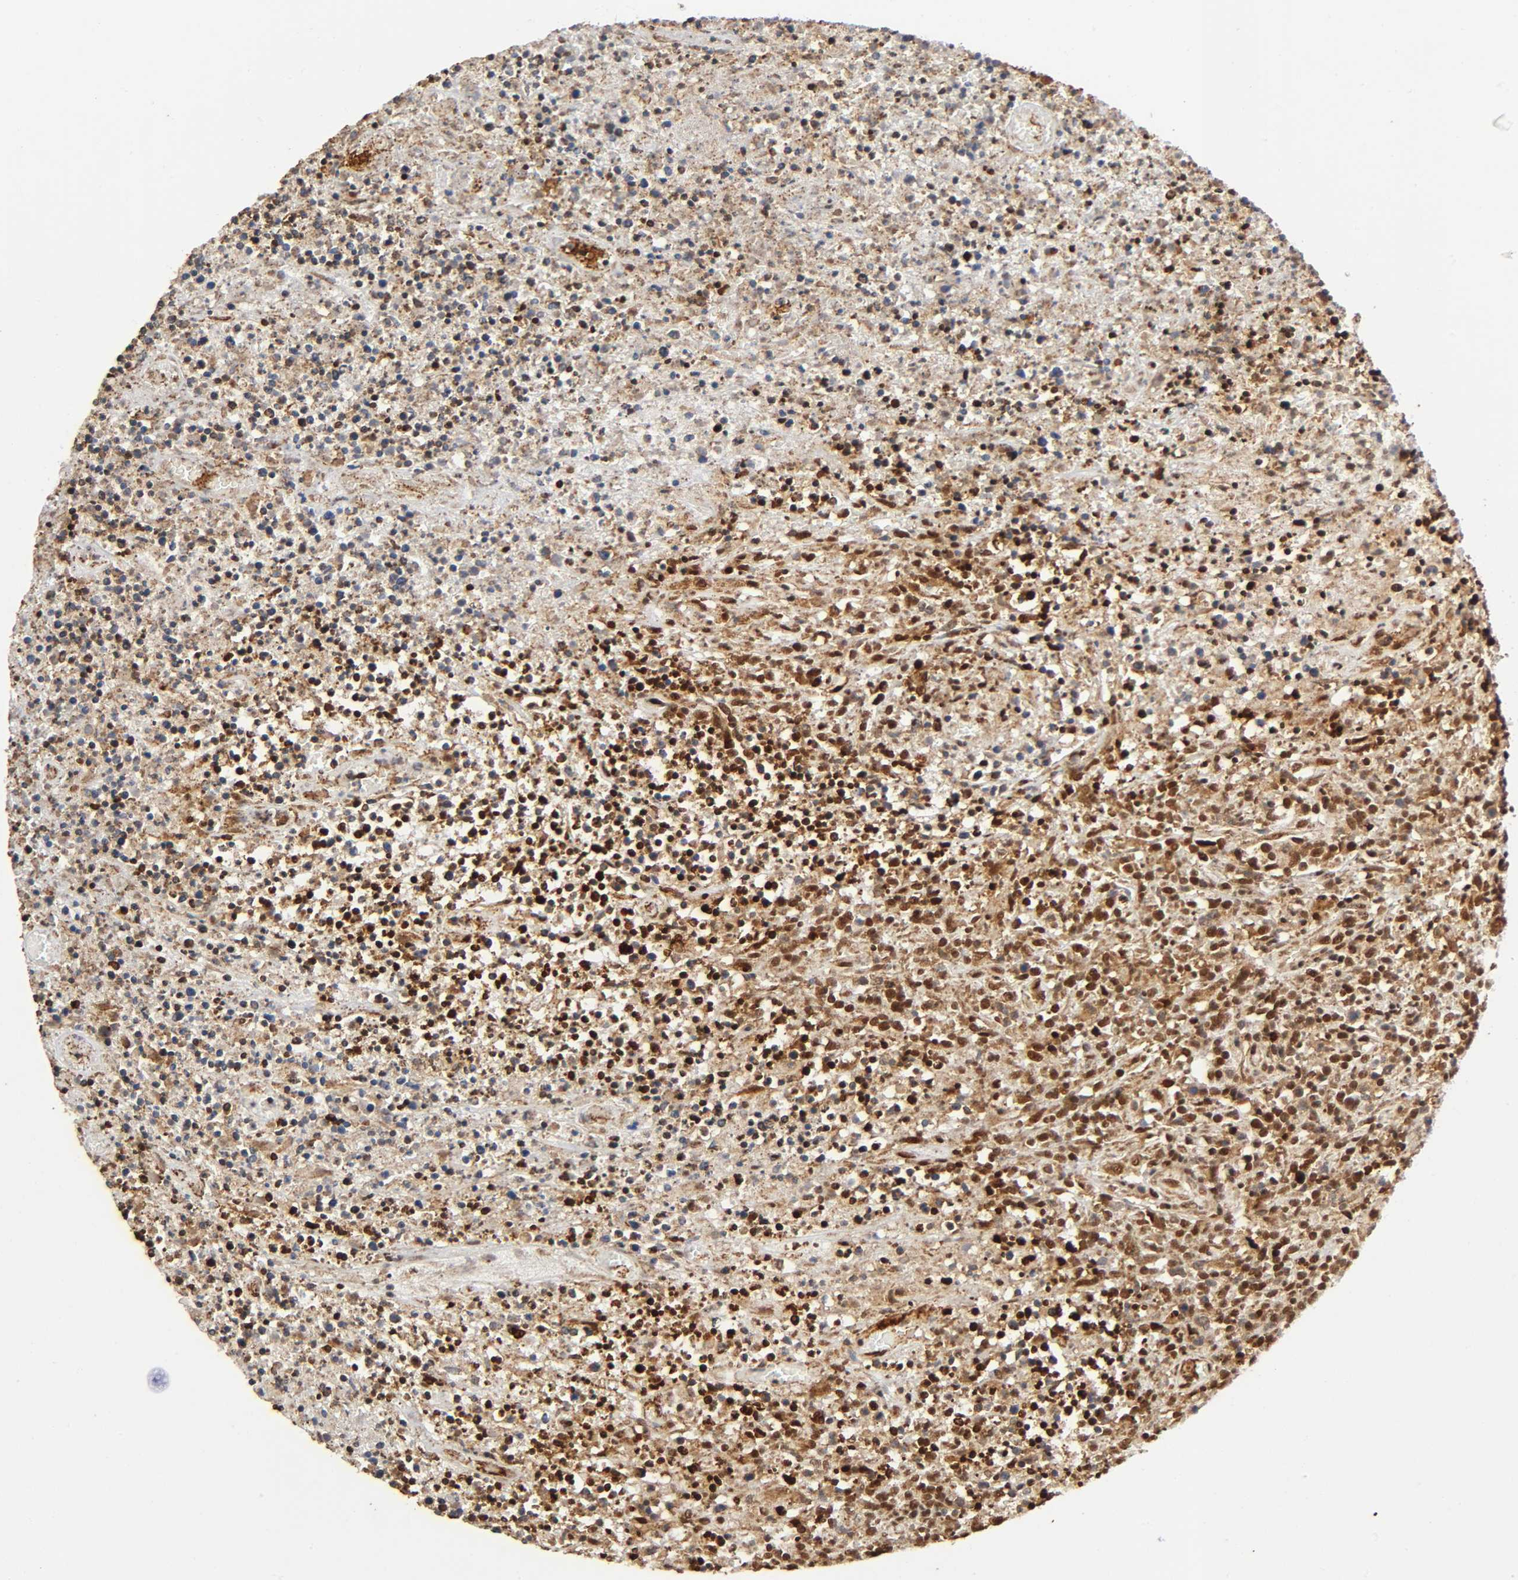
{"staining": {"intensity": "strong", "quantity": ">75%", "location": "cytoplasmic/membranous,nuclear"}, "tissue": "lymphoma", "cell_type": "Tumor cells", "image_type": "cancer", "snomed": [{"axis": "morphology", "description": "Malignant lymphoma, non-Hodgkin's type, High grade"}, {"axis": "topography", "description": "Lymph node"}], "caption": "A high amount of strong cytoplasmic/membranous and nuclear expression is seen in approximately >75% of tumor cells in high-grade malignant lymphoma, non-Hodgkin's type tissue.", "gene": "RNF122", "patient": {"sex": "female", "age": 84}}